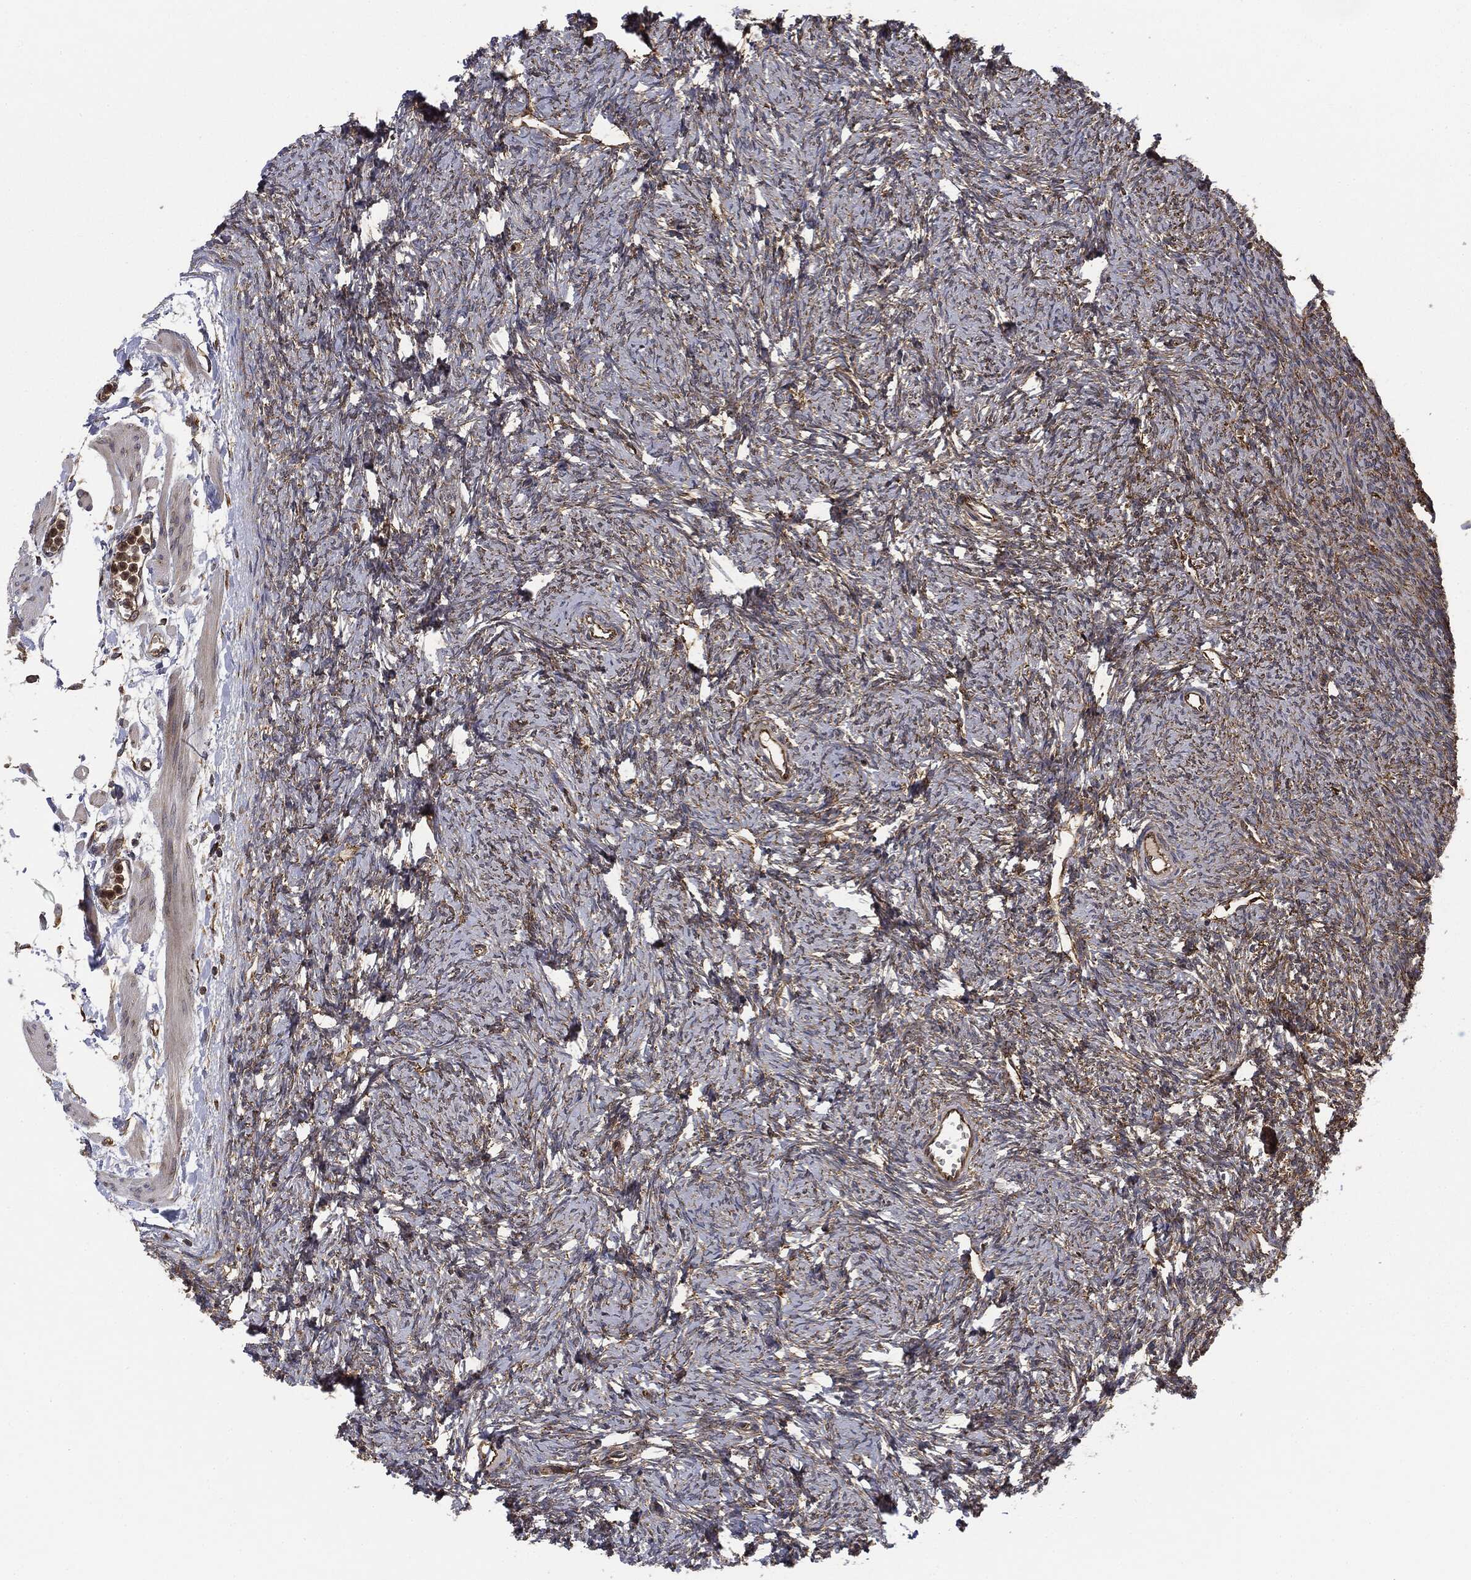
{"staining": {"intensity": "moderate", "quantity": "<25%", "location": "cytoplasmic/membranous"}, "tissue": "ovary", "cell_type": "Follicle cells", "image_type": "normal", "snomed": [{"axis": "morphology", "description": "Normal tissue, NOS"}, {"axis": "topography", "description": "Fallopian tube"}, {"axis": "topography", "description": "Ovary"}], "caption": "Immunohistochemical staining of unremarkable human ovary shows <25% levels of moderate cytoplasmic/membranous protein expression in approximately <25% of follicle cells.", "gene": "EIF2AK2", "patient": {"sex": "female", "age": 33}}